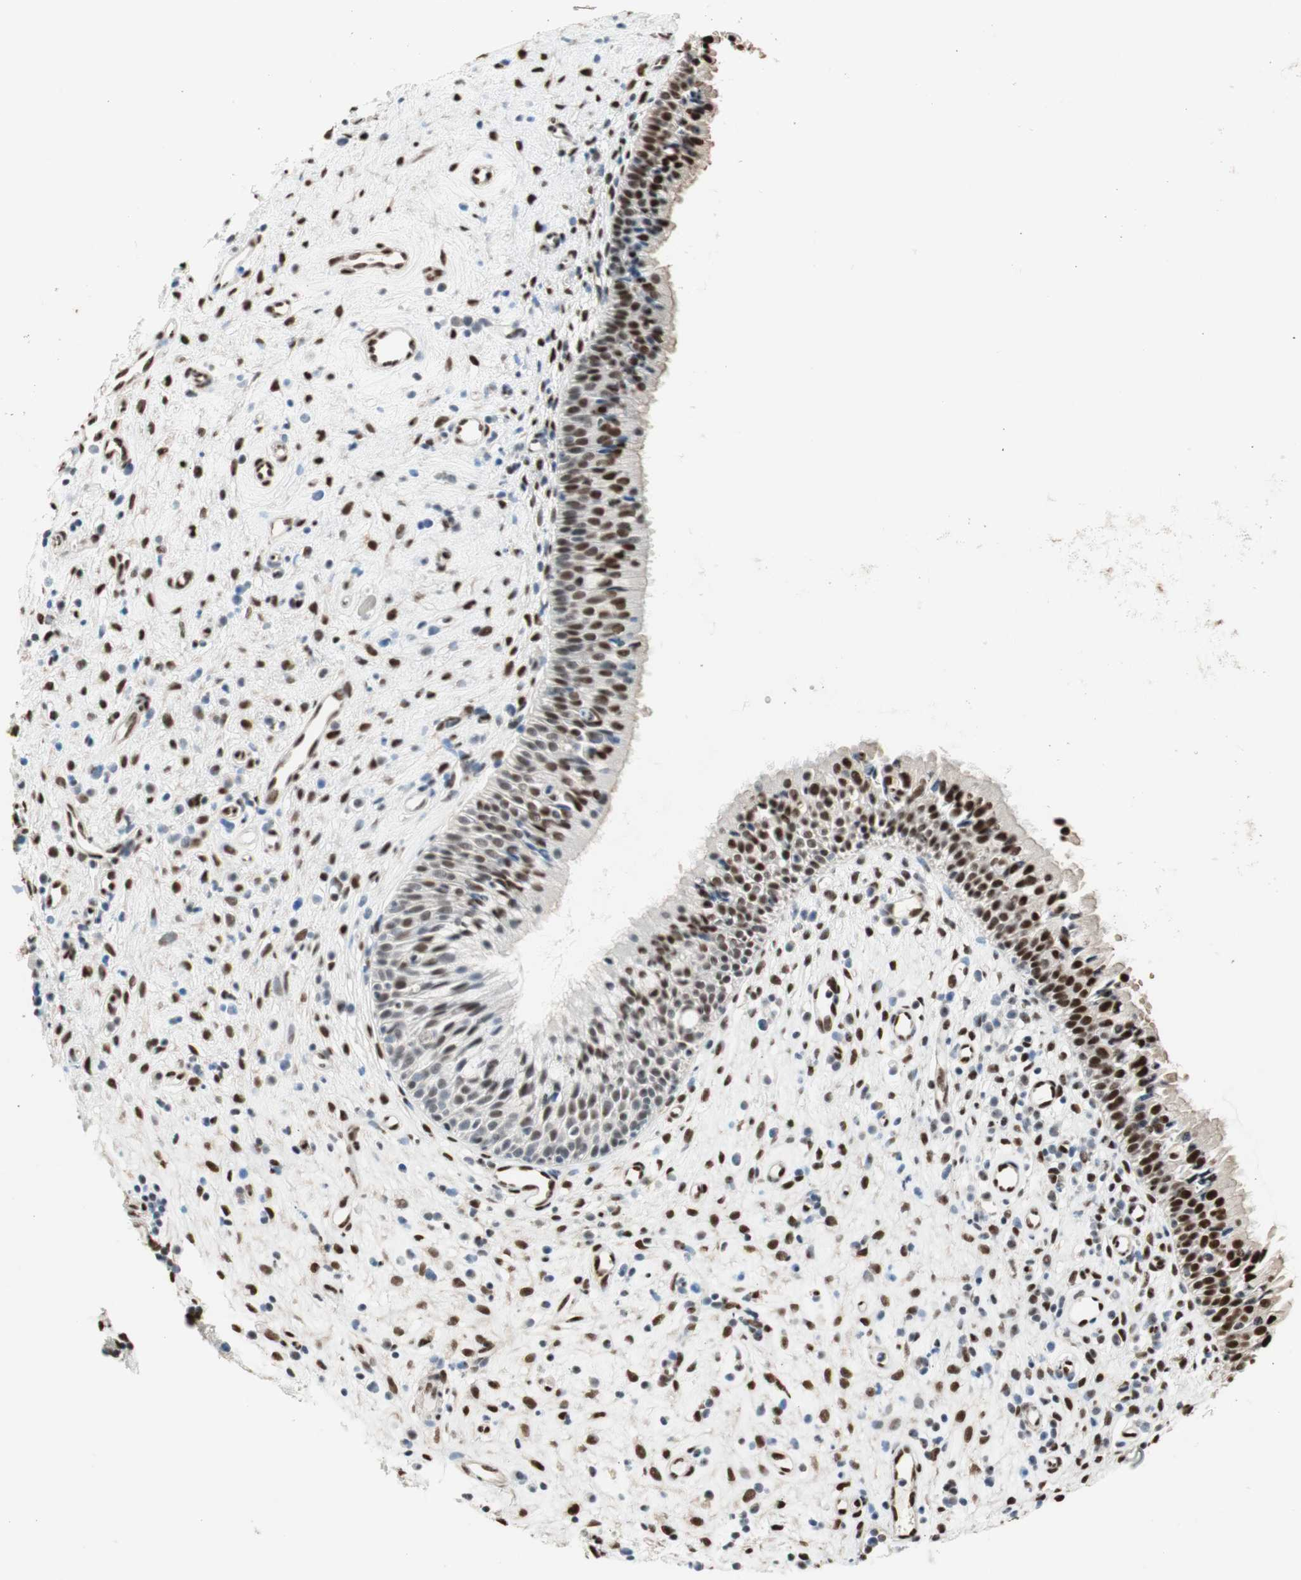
{"staining": {"intensity": "moderate", "quantity": "25%-75%", "location": "nuclear"}, "tissue": "nasopharynx", "cell_type": "Respiratory epithelial cells", "image_type": "normal", "snomed": [{"axis": "morphology", "description": "Normal tissue, NOS"}, {"axis": "topography", "description": "Nasopharynx"}], "caption": "This image shows immunohistochemistry (IHC) staining of benign human nasopharynx, with medium moderate nuclear expression in about 25%-75% of respiratory epithelial cells.", "gene": "PML", "patient": {"sex": "female", "age": 51}}